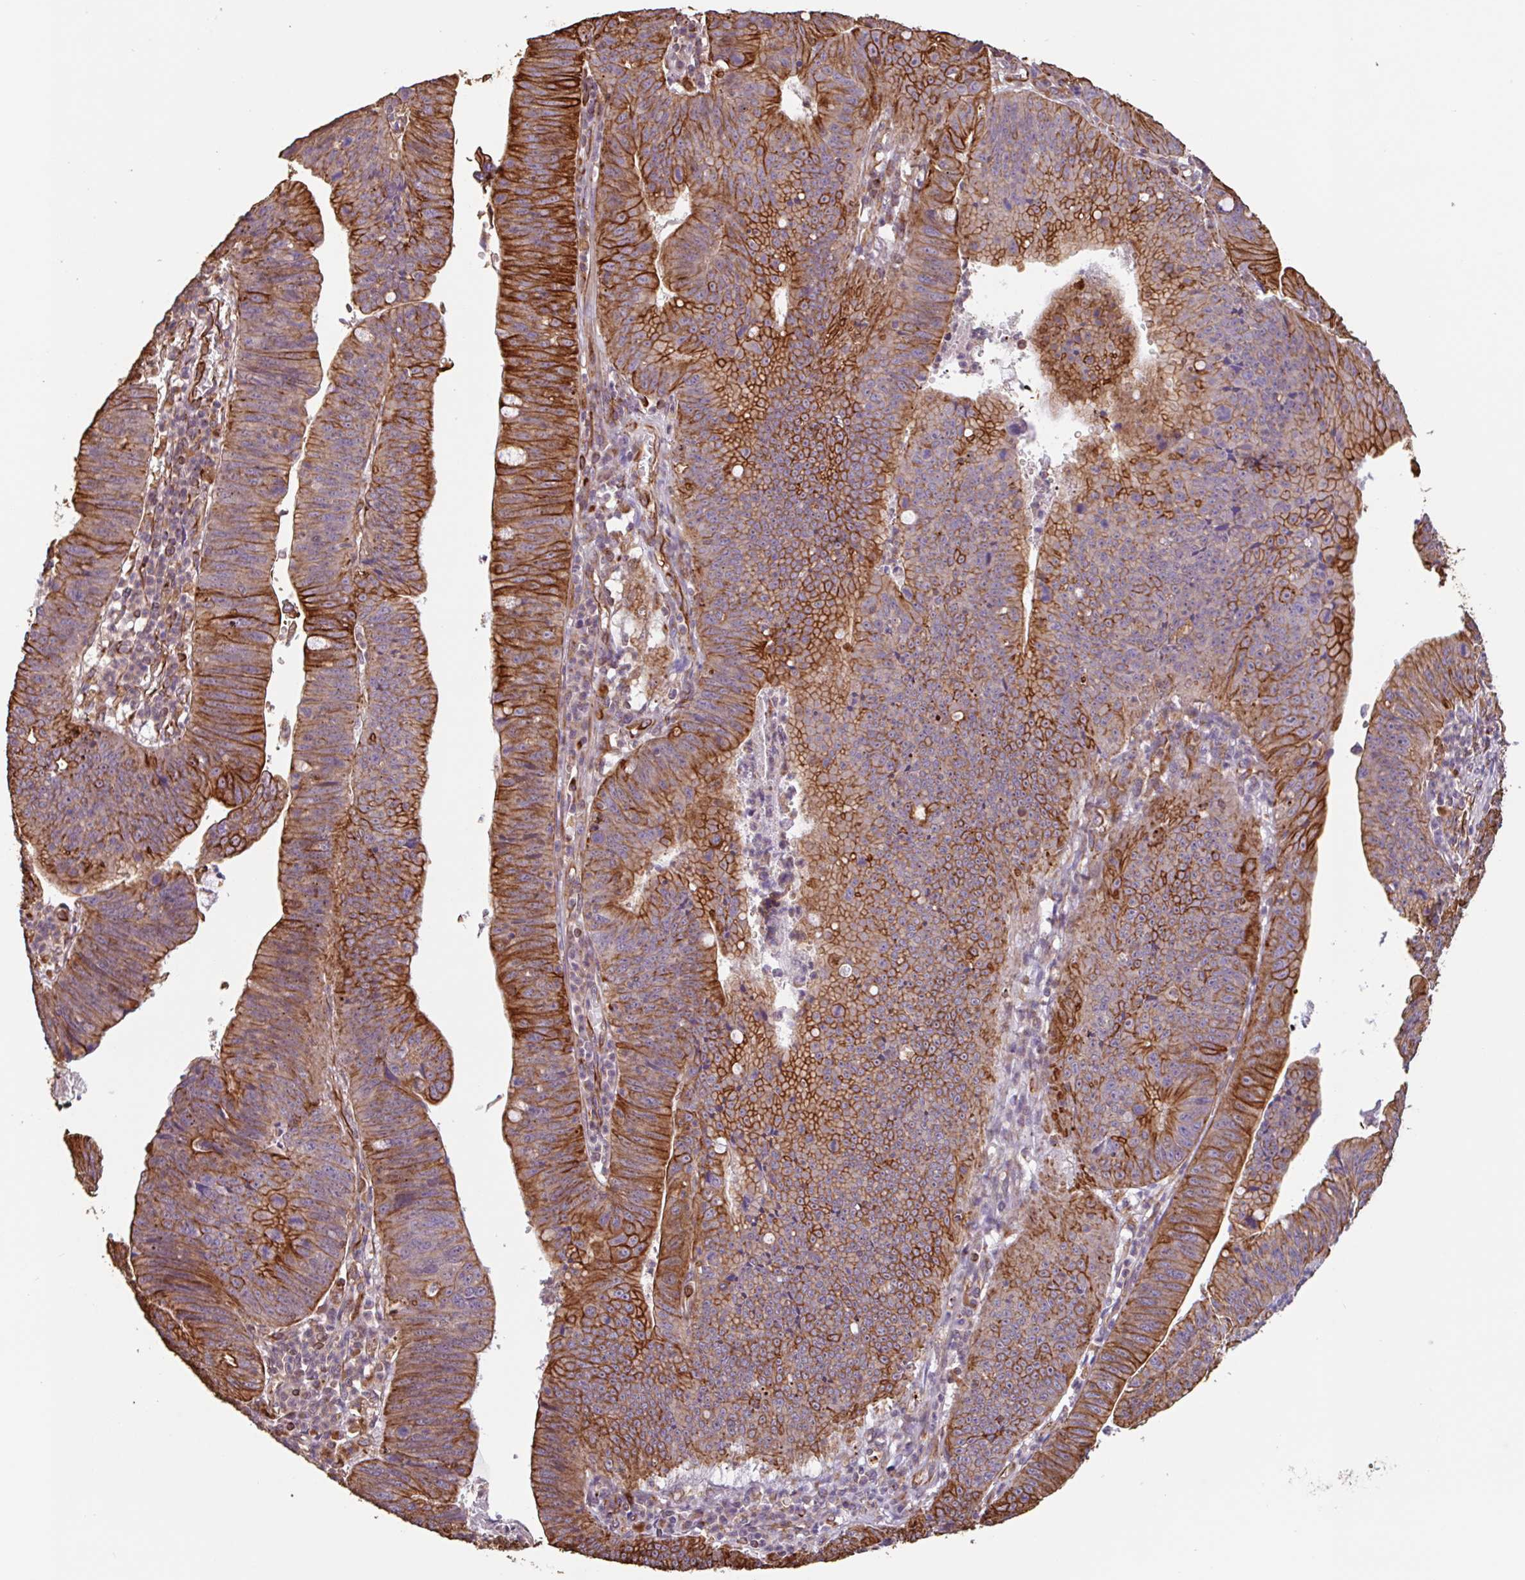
{"staining": {"intensity": "strong", "quantity": ">75%", "location": "cytoplasmic/membranous"}, "tissue": "stomach cancer", "cell_type": "Tumor cells", "image_type": "cancer", "snomed": [{"axis": "morphology", "description": "Adenocarcinoma, NOS"}, {"axis": "topography", "description": "Stomach"}], "caption": "Stomach adenocarcinoma stained with immunohistochemistry (IHC) displays strong cytoplasmic/membranous staining in about >75% of tumor cells. (brown staining indicates protein expression, while blue staining denotes nuclei).", "gene": "ZNF790", "patient": {"sex": "male", "age": 59}}